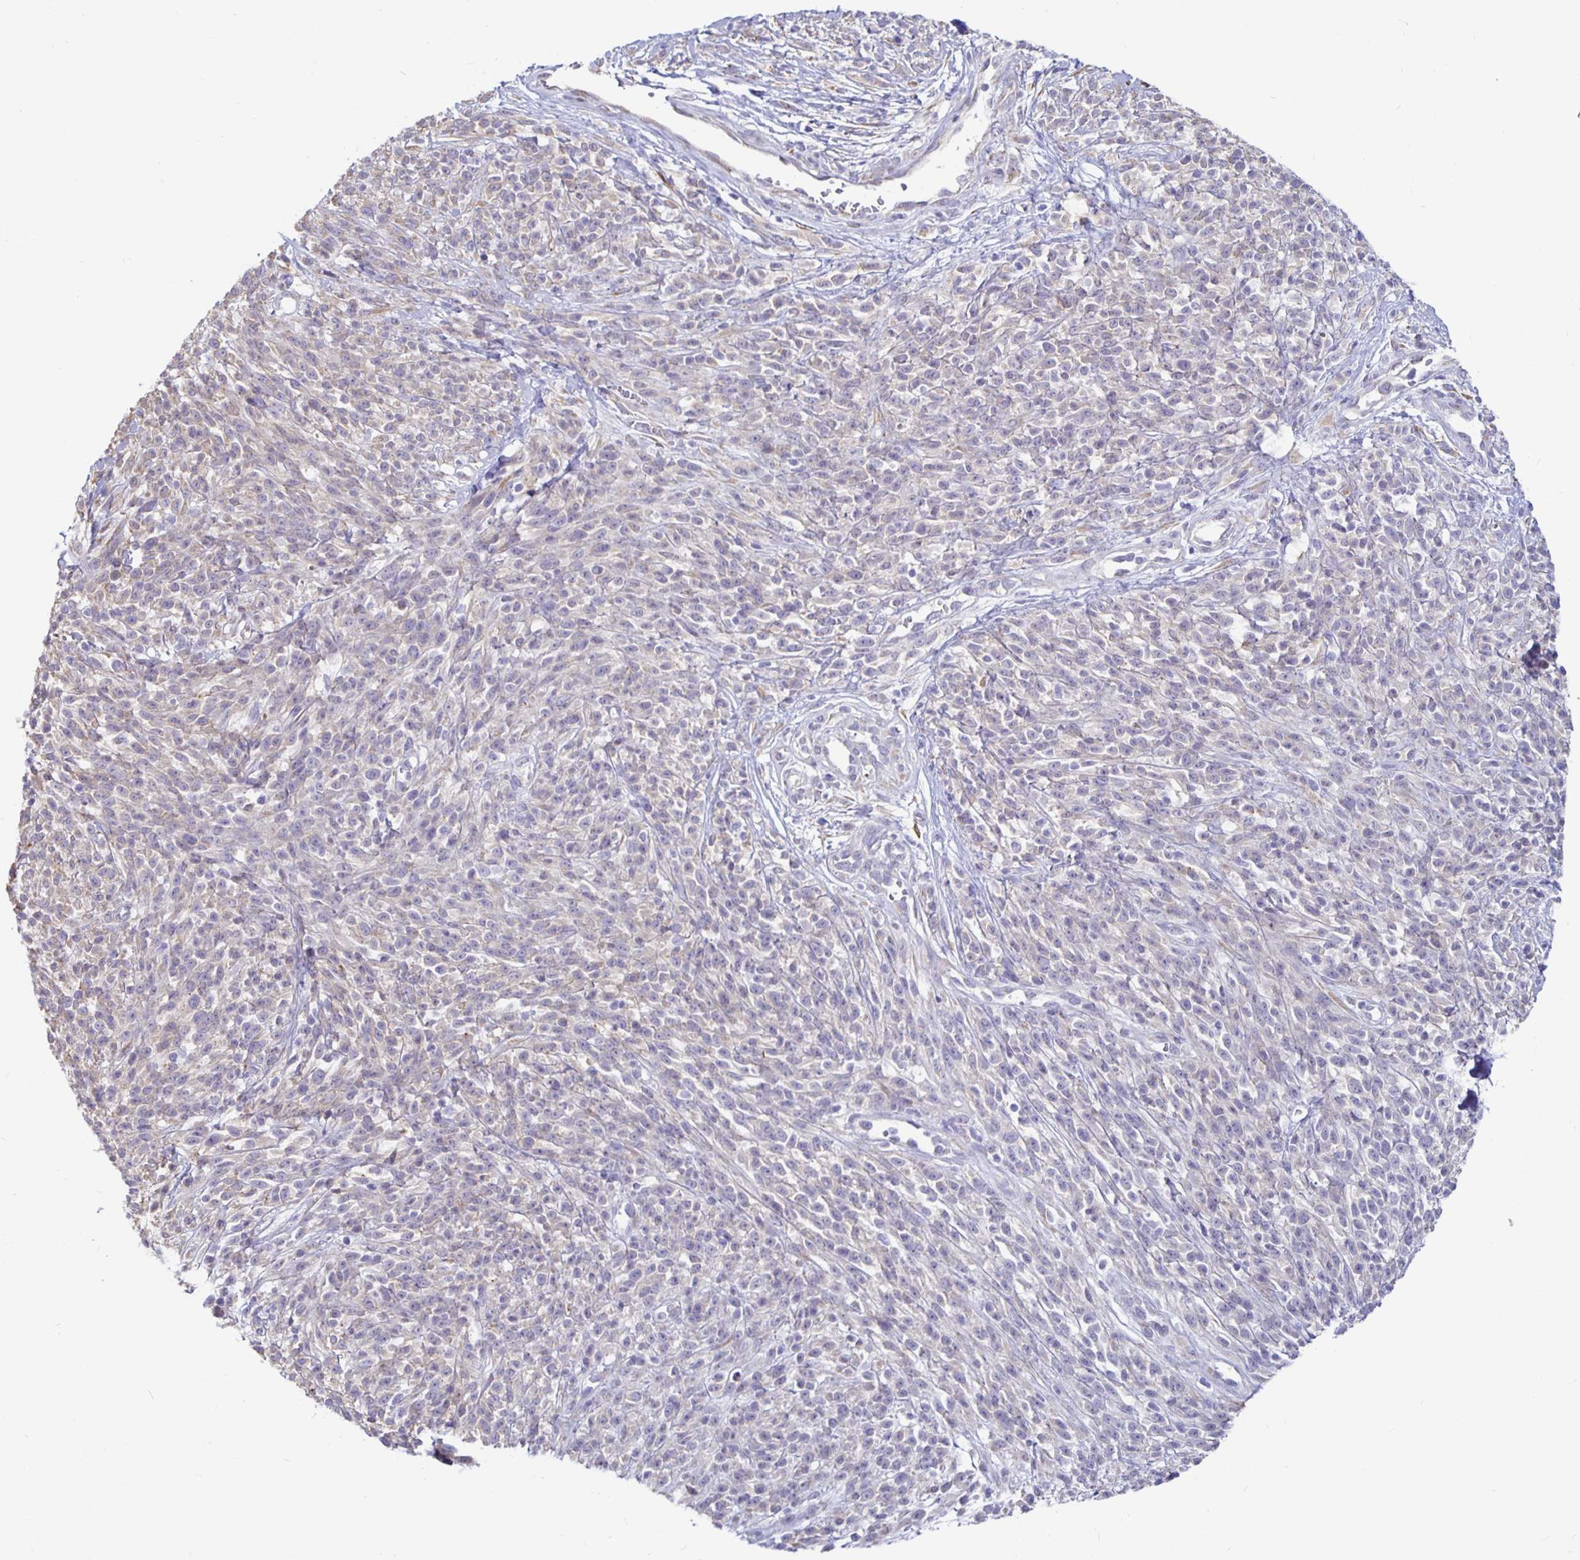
{"staining": {"intensity": "weak", "quantity": "<25%", "location": "cytoplasmic/membranous"}, "tissue": "melanoma", "cell_type": "Tumor cells", "image_type": "cancer", "snomed": [{"axis": "morphology", "description": "Malignant melanoma, NOS"}, {"axis": "topography", "description": "Skin"}, {"axis": "topography", "description": "Skin of trunk"}], "caption": "Immunohistochemical staining of human melanoma exhibits no significant staining in tumor cells. (DAB immunohistochemistry (IHC), high magnification).", "gene": "DNAI2", "patient": {"sex": "male", "age": 74}}